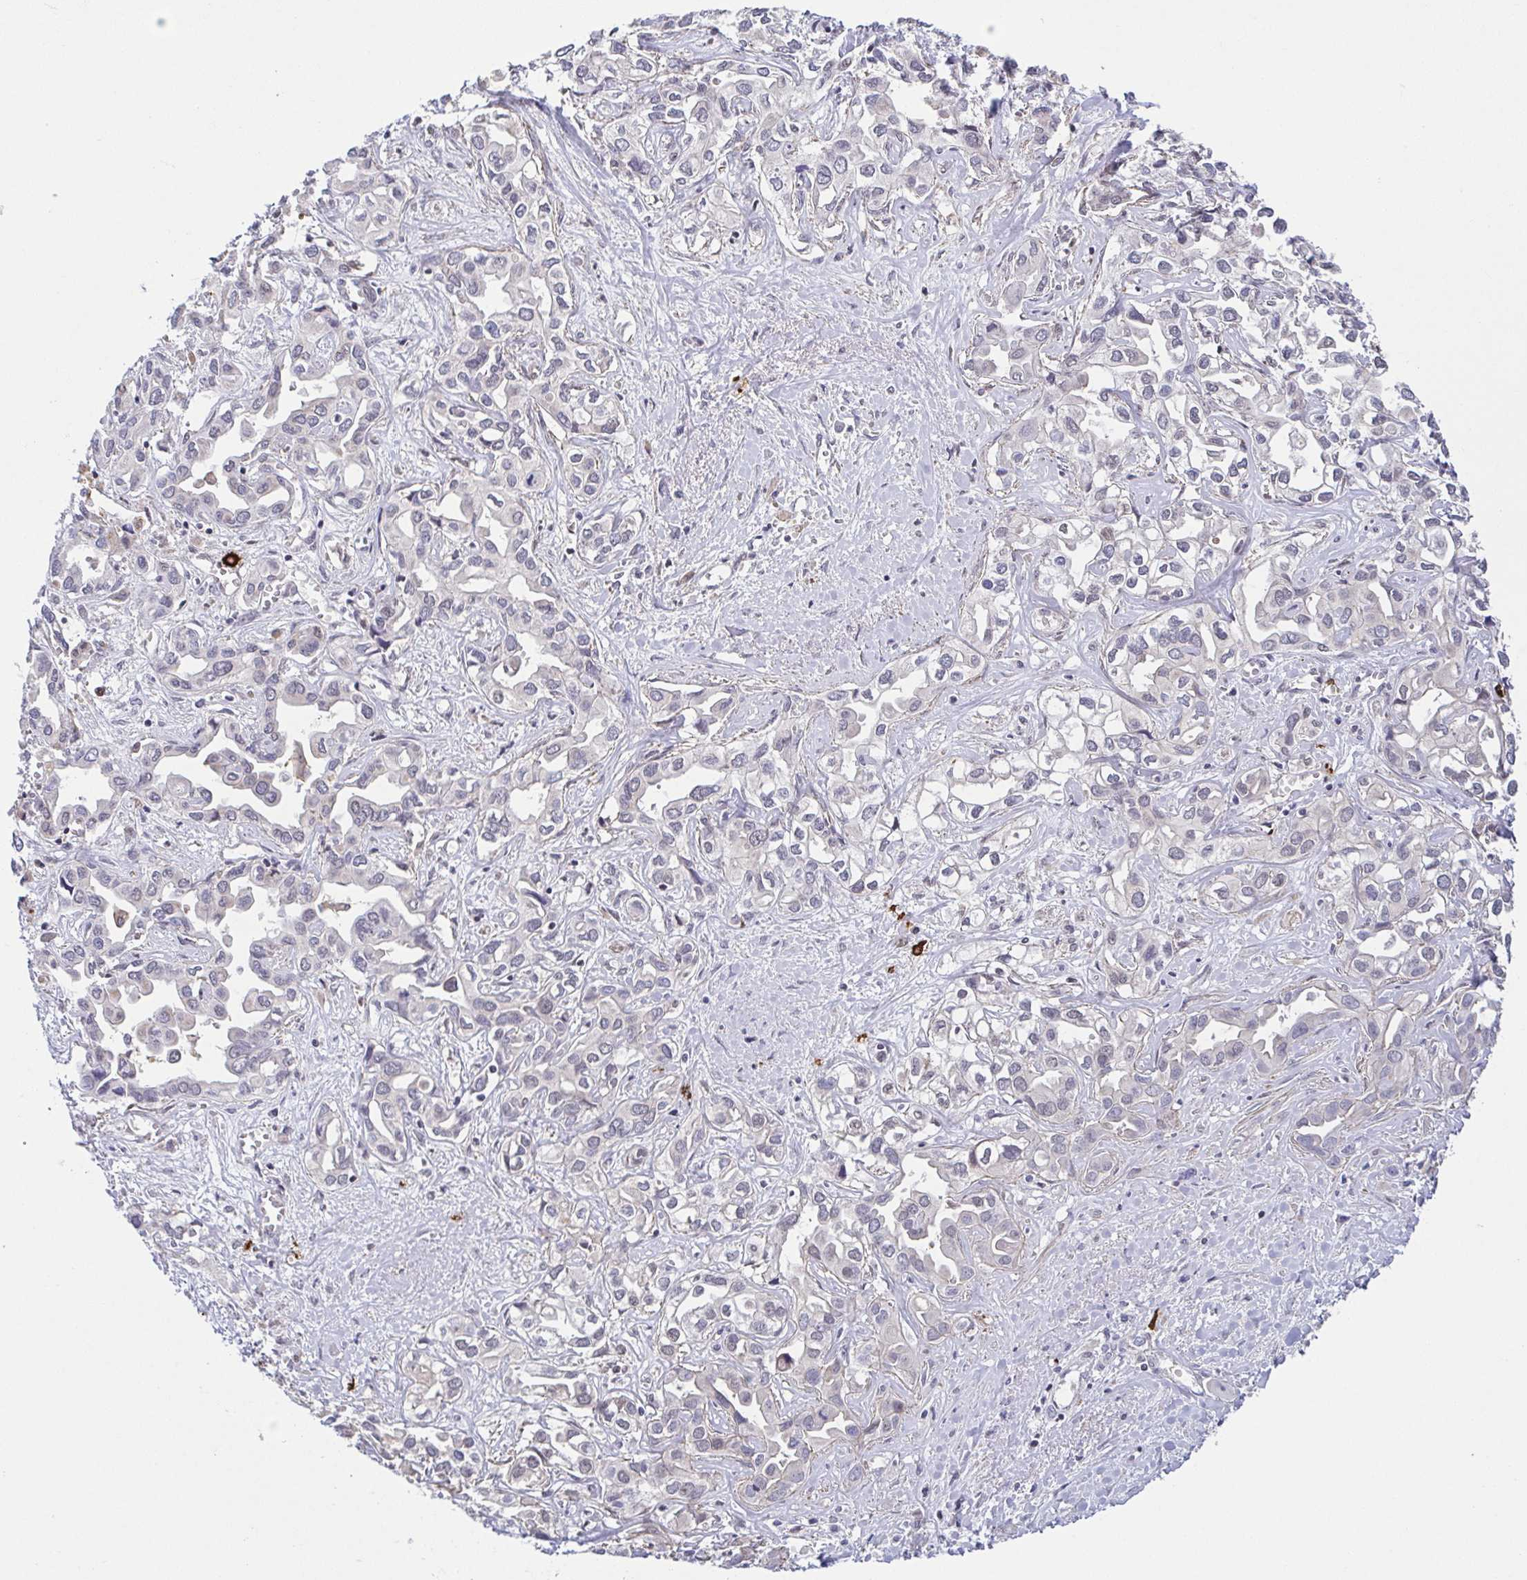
{"staining": {"intensity": "negative", "quantity": "none", "location": "none"}, "tissue": "liver cancer", "cell_type": "Tumor cells", "image_type": "cancer", "snomed": [{"axis": "morphology", "description": "Cholangiocarcinoma"}, {"axis": "topography", "description": "Liver"}], "caption": "DAB (3,3'-diaminobenzidine) immunohistochemical staining of cholangiocarcinoma (liver) displays no significant expression in tumor cells.", "gene": "PREPL", "patient": {"sex": "female", "age": 64}}